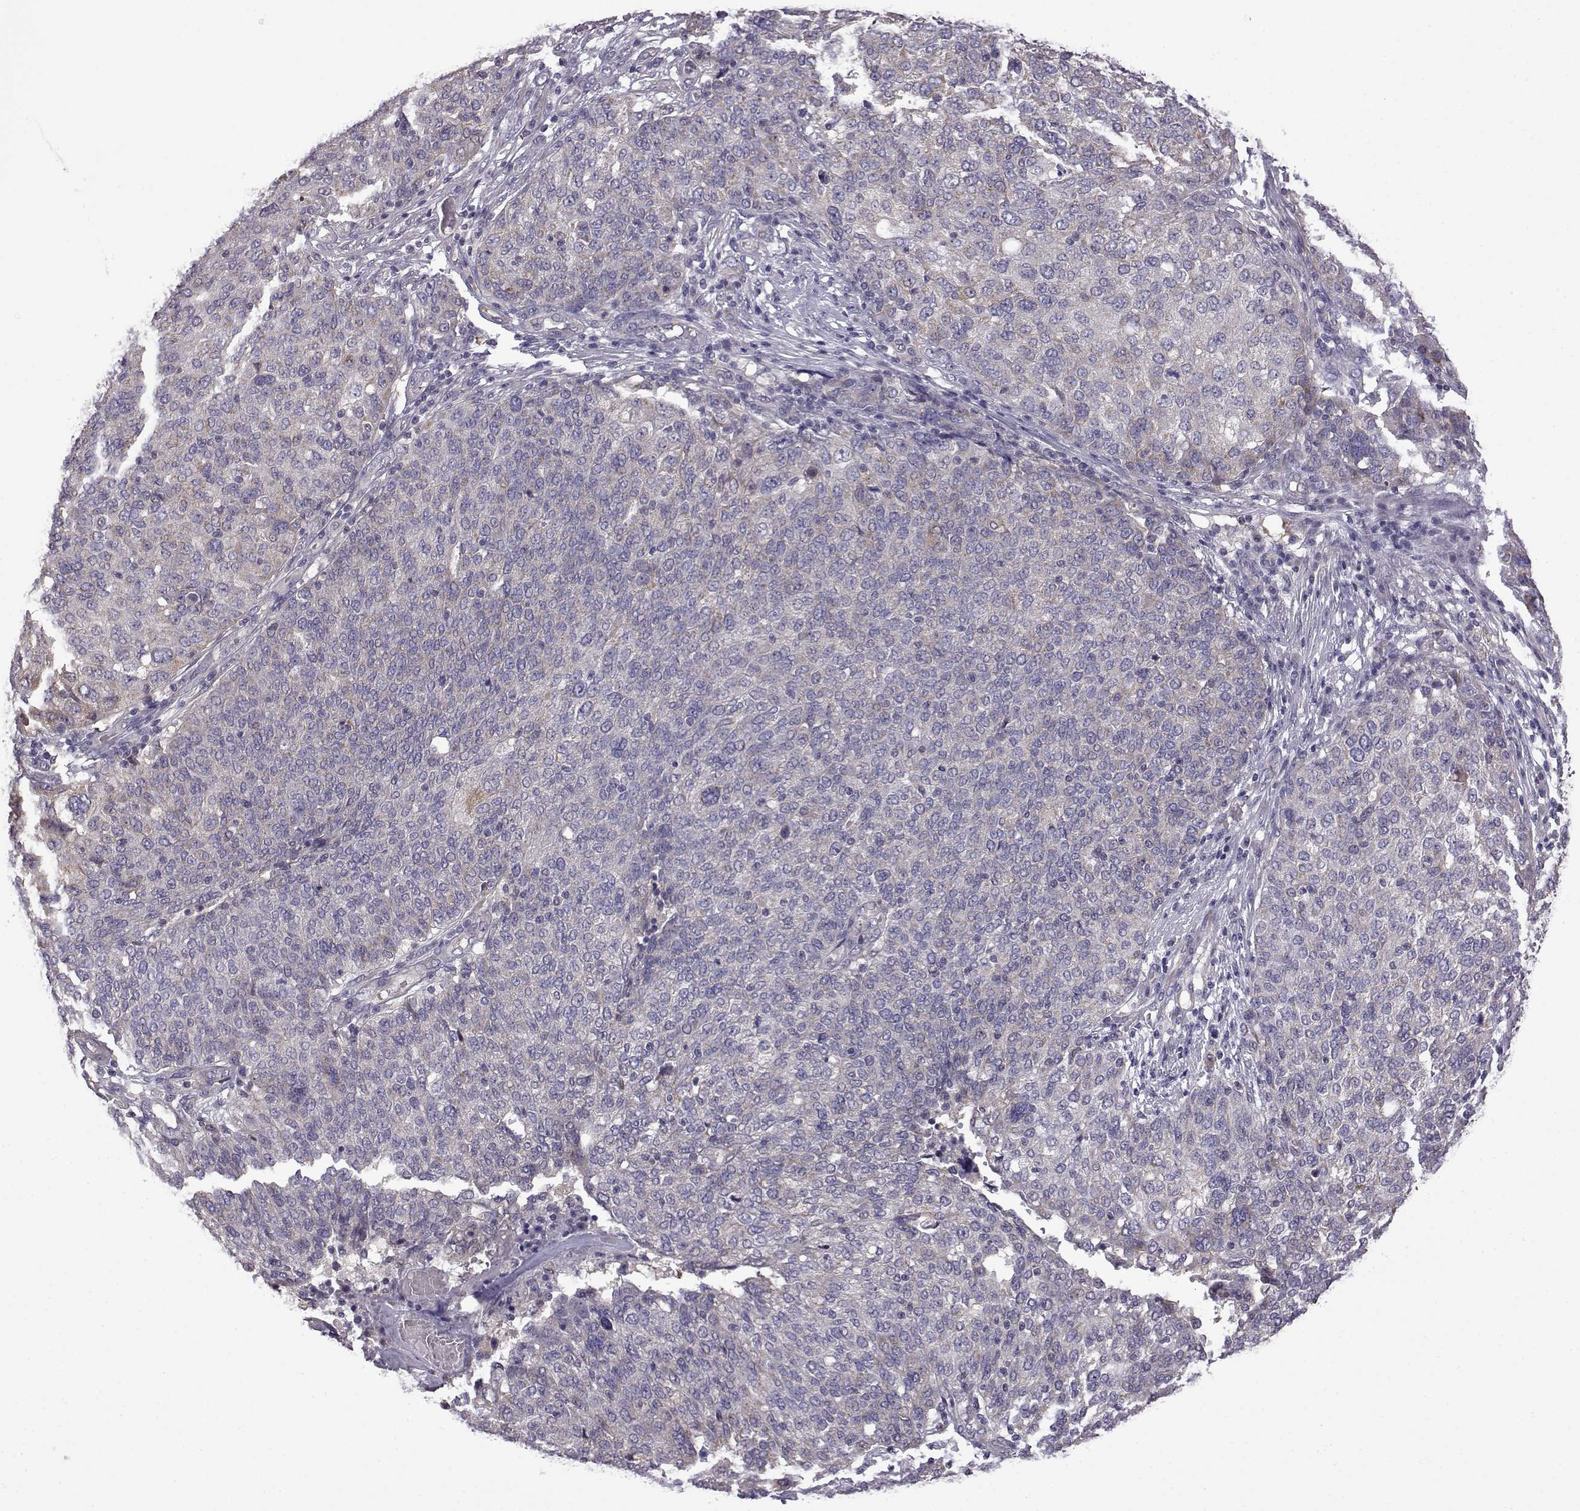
{"staining": {"intensity": "negative", "quantity": "none", "location": "none"}, "tissue": "ovarian cancer", "cell_type": "Tumor cells", "image_type": "cancer", "snomed": [{"axis": "morphology", "description": "Carcinoma, endometroid"}, {"axis": "topography", "description": "Ovary"}], "caption": "Immunohistochemical staining of human ovarian endometroid carcinoma reveals no significant expression in tumor cells.", "gene": "VGF", "patient": {"sex": "female", "age": 58}}